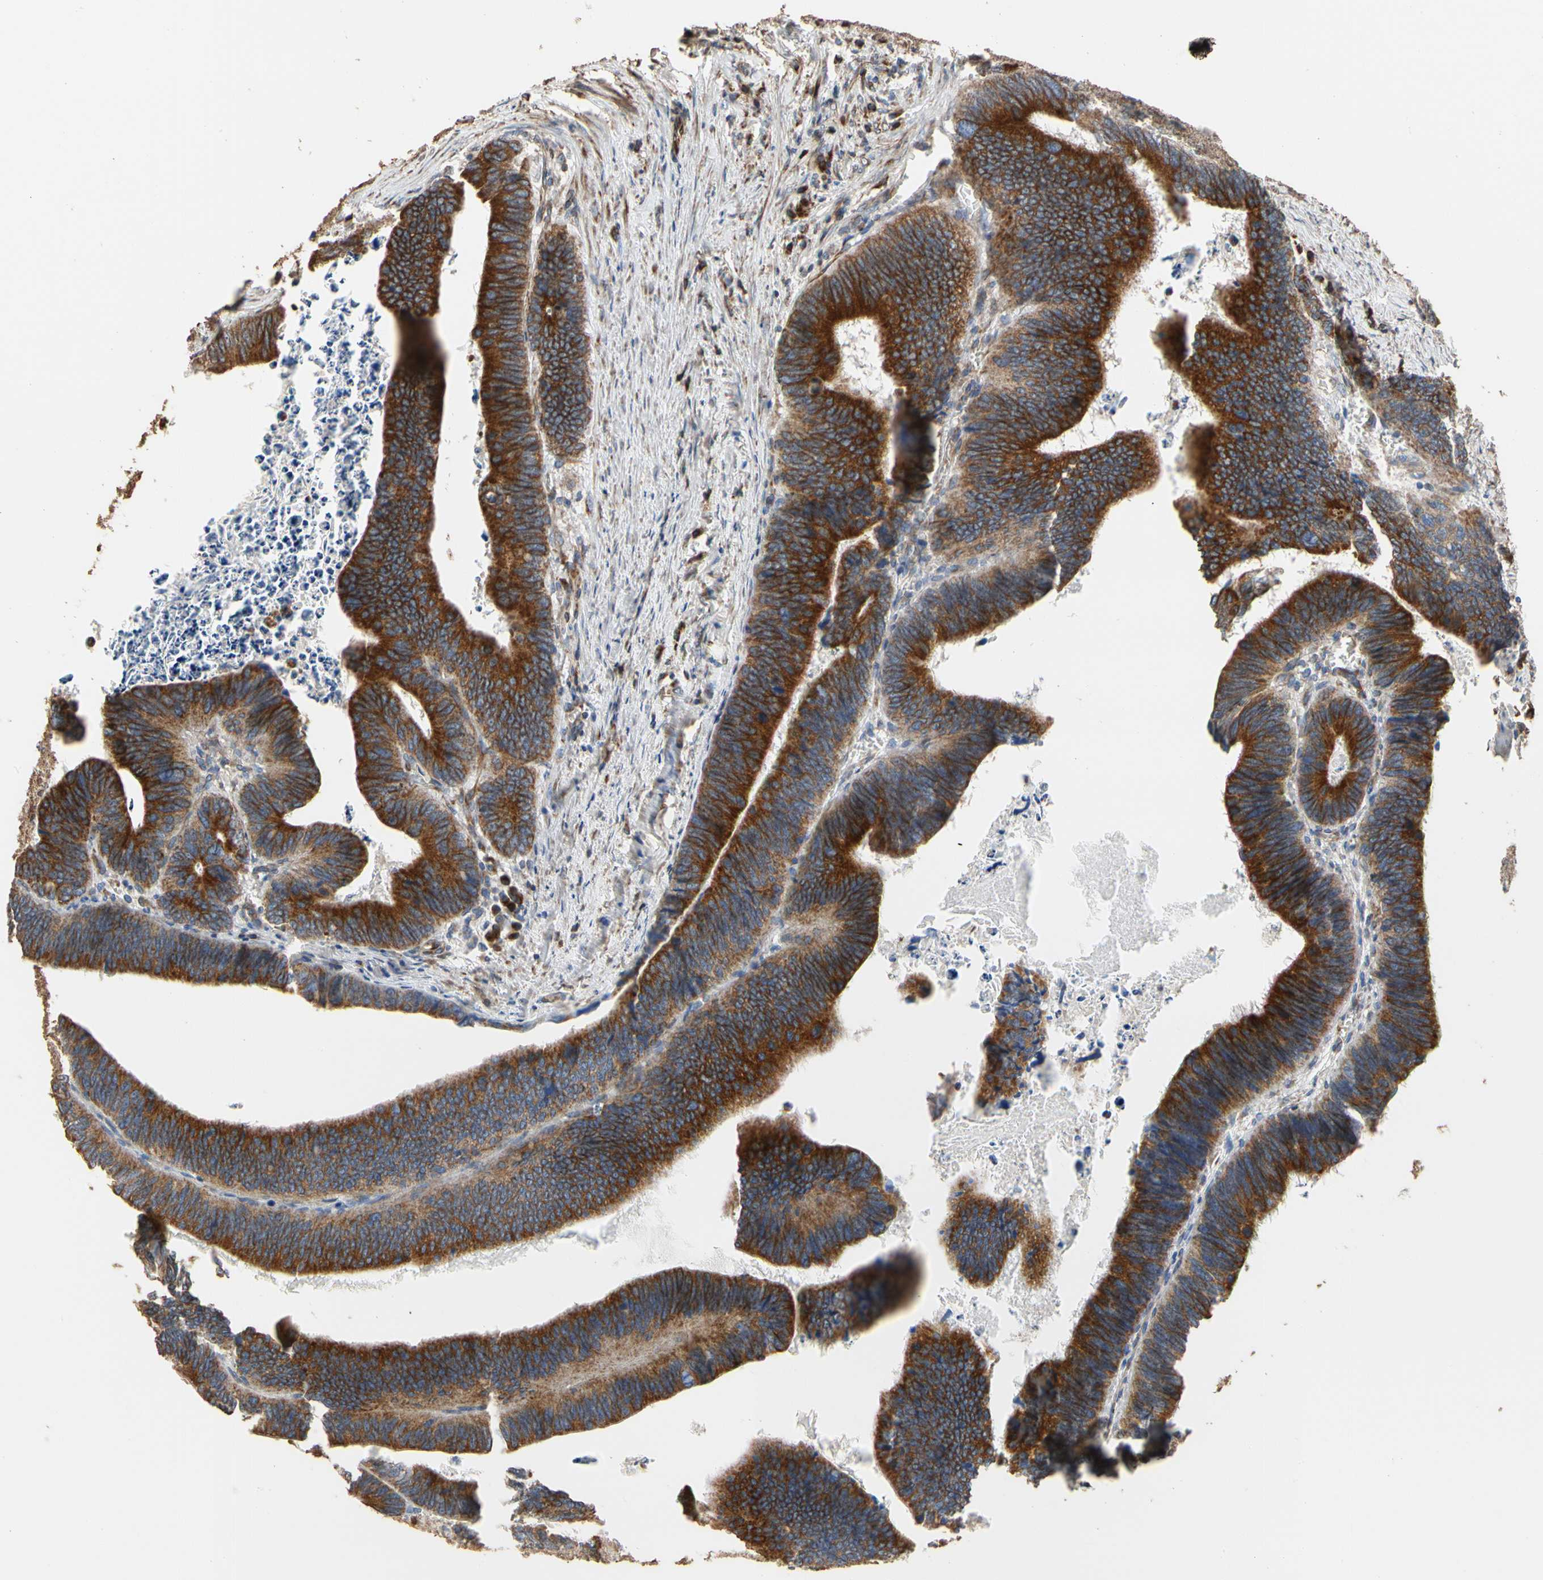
{"staining": {"intensity": "moderate", "quantity": "<25%", "location": "cytoplasmic/membranous"}, "tissue": "colorectal cancer", "cell_type": "Tumor cells", "image_type": "cancer", "snomed": [{"axis": "morphology", "description": "Adenocarcinoma, NOS"}, {"axis": "topography", "description": "Colon"}], "caption": "Immunohistochemistry (IHC) histopathology image of adenocarcinoma (colorectal) stained for a protein (brown), which demonstrates low levels of moderate cytoplasmic/membranous positivity in approximately <25% of tumor cells.", "gene": "TUBA1A", "patient": {"sex": "male", "age": 72}}